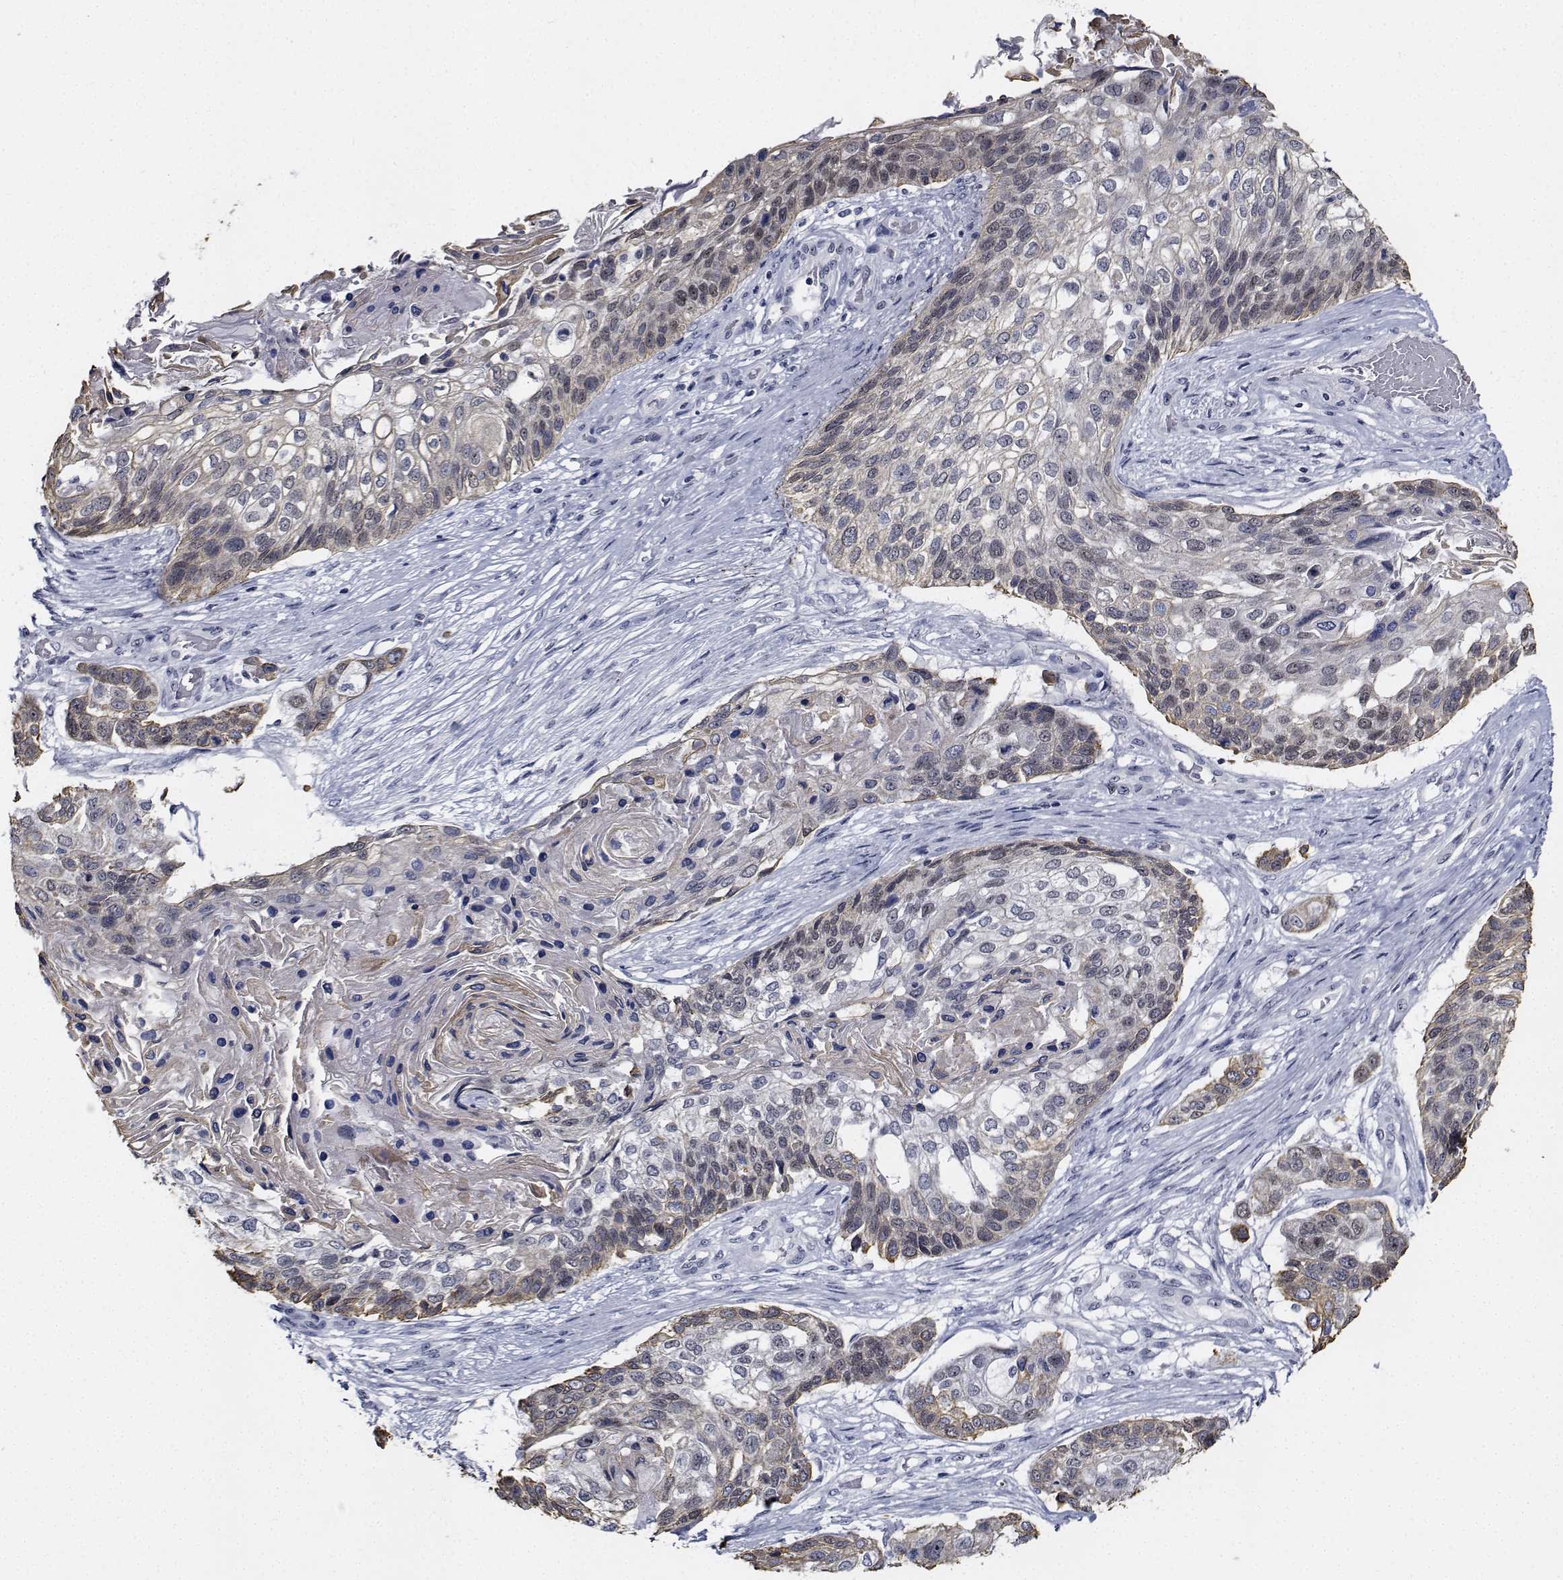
{"staining": {"intensity": "weak", "quantity": "<25%", "location": "cytoplasmic/membranous"}, "tissue": "lung cancer", "cell_type": "Tumor cells", "image_type": "cancer", "snomed": [{"axis": "morphology", "description": "Squamous cell carcinoma, NOS"}, {"axis": "topography", "description": "Lung"}], "caption": "This is a micrograph of immunohistochemistry (IHC) staining of squamous cell carcinoma (lung), which shows no expression in tumor cells.", "gene": "NVL", "patient": {"sex": "male", "age": 69}}